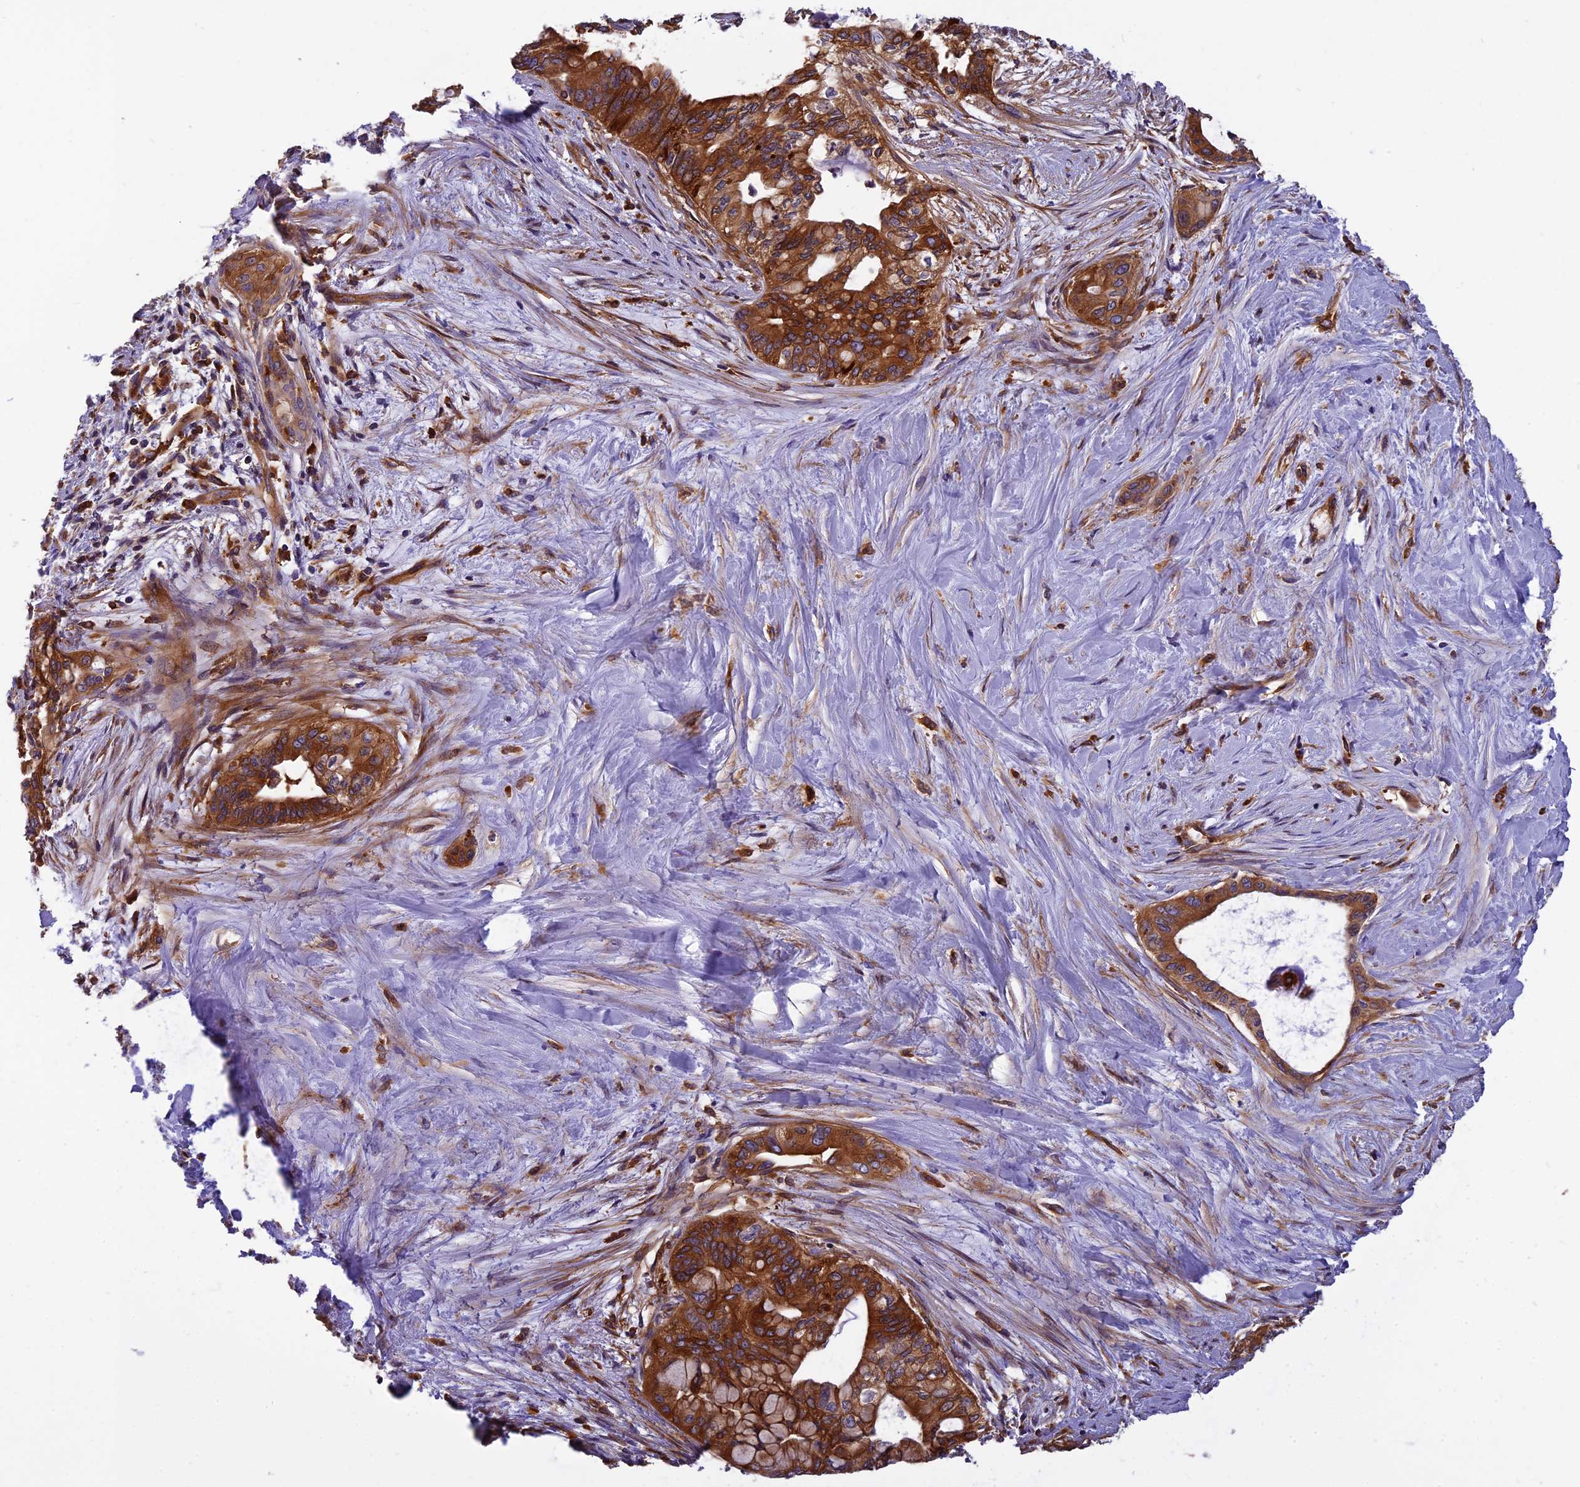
{"staining": {"intensity": "strong", "quantity": ">75%", "location": "cytoplasmic/membranous"}, "tissue": "pancreatic cancer", "cell_type": "Tumor cells", "image_type": "cancer", "snomed": [{"axis": "morphology", "description": "Adenocarcinoma, NOS"}, {"axis": "topography", "description": "Pancreas"}], "caption": "Adenocarcinoma (pancreatic) stained for a protein displays strong cytoplasmic/membranous positivity in tumor cells.", "gene": "EHBP1L1", "patient": {"sex": "male", "age": 46}}